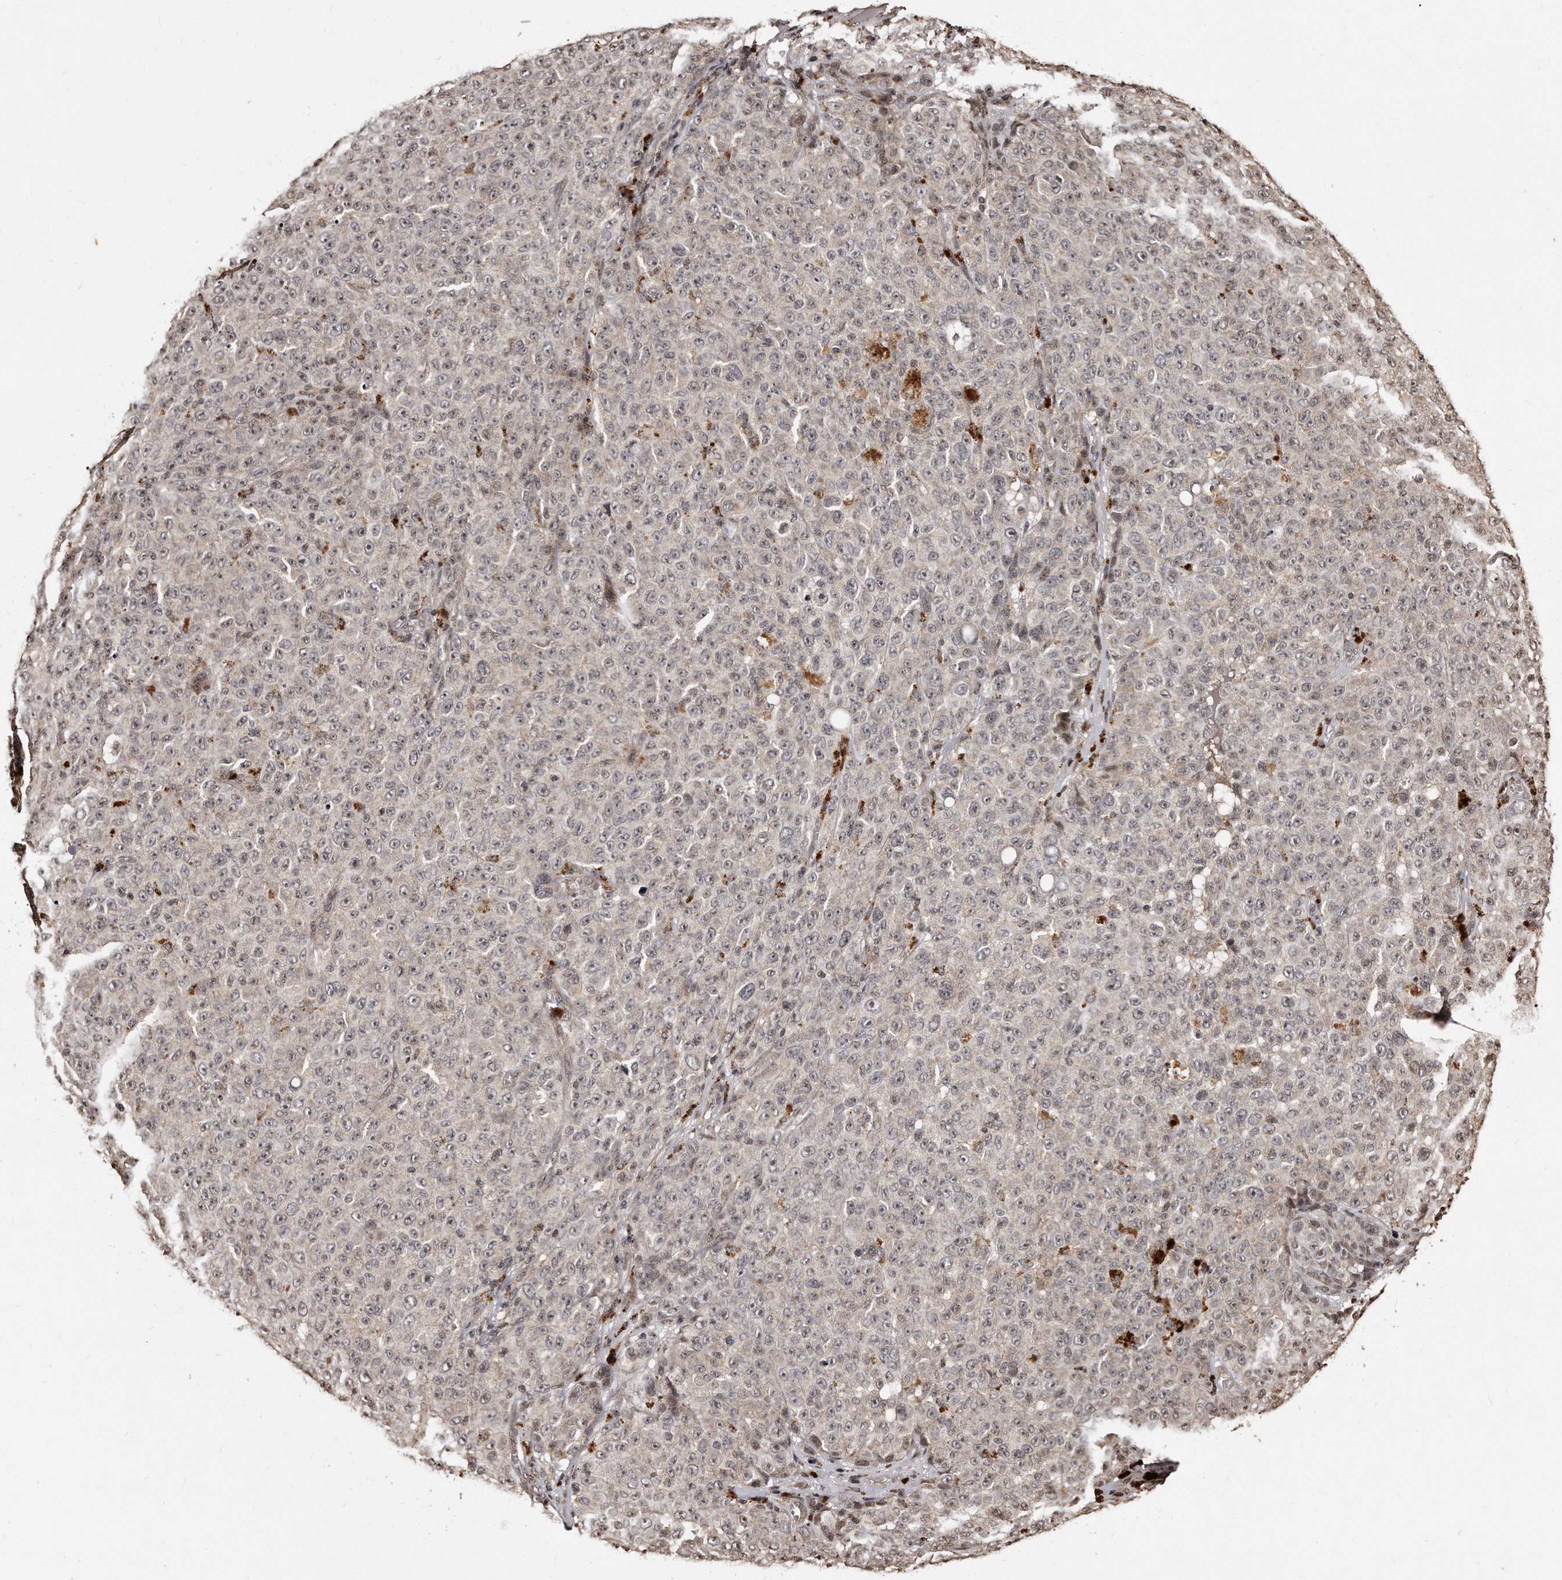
{"staining": {"intensity": "weak", "quantity": "<25%", "location": "nuclear"}, "tissue": "melanoma", "cell_type": "Tumor cells", "image_type": "cancer", "snomed": [{"axis": "morphology", "description": "Malignant melanoma, NOS"}, {"axis": "topography", "description": "Skin"}], "caption": "This is an IHC photomicrograph of human melanoma. There is no positivity in tumor cells.", "gene": "TSHR", "patient": {"sex": "female", "age": 82}}